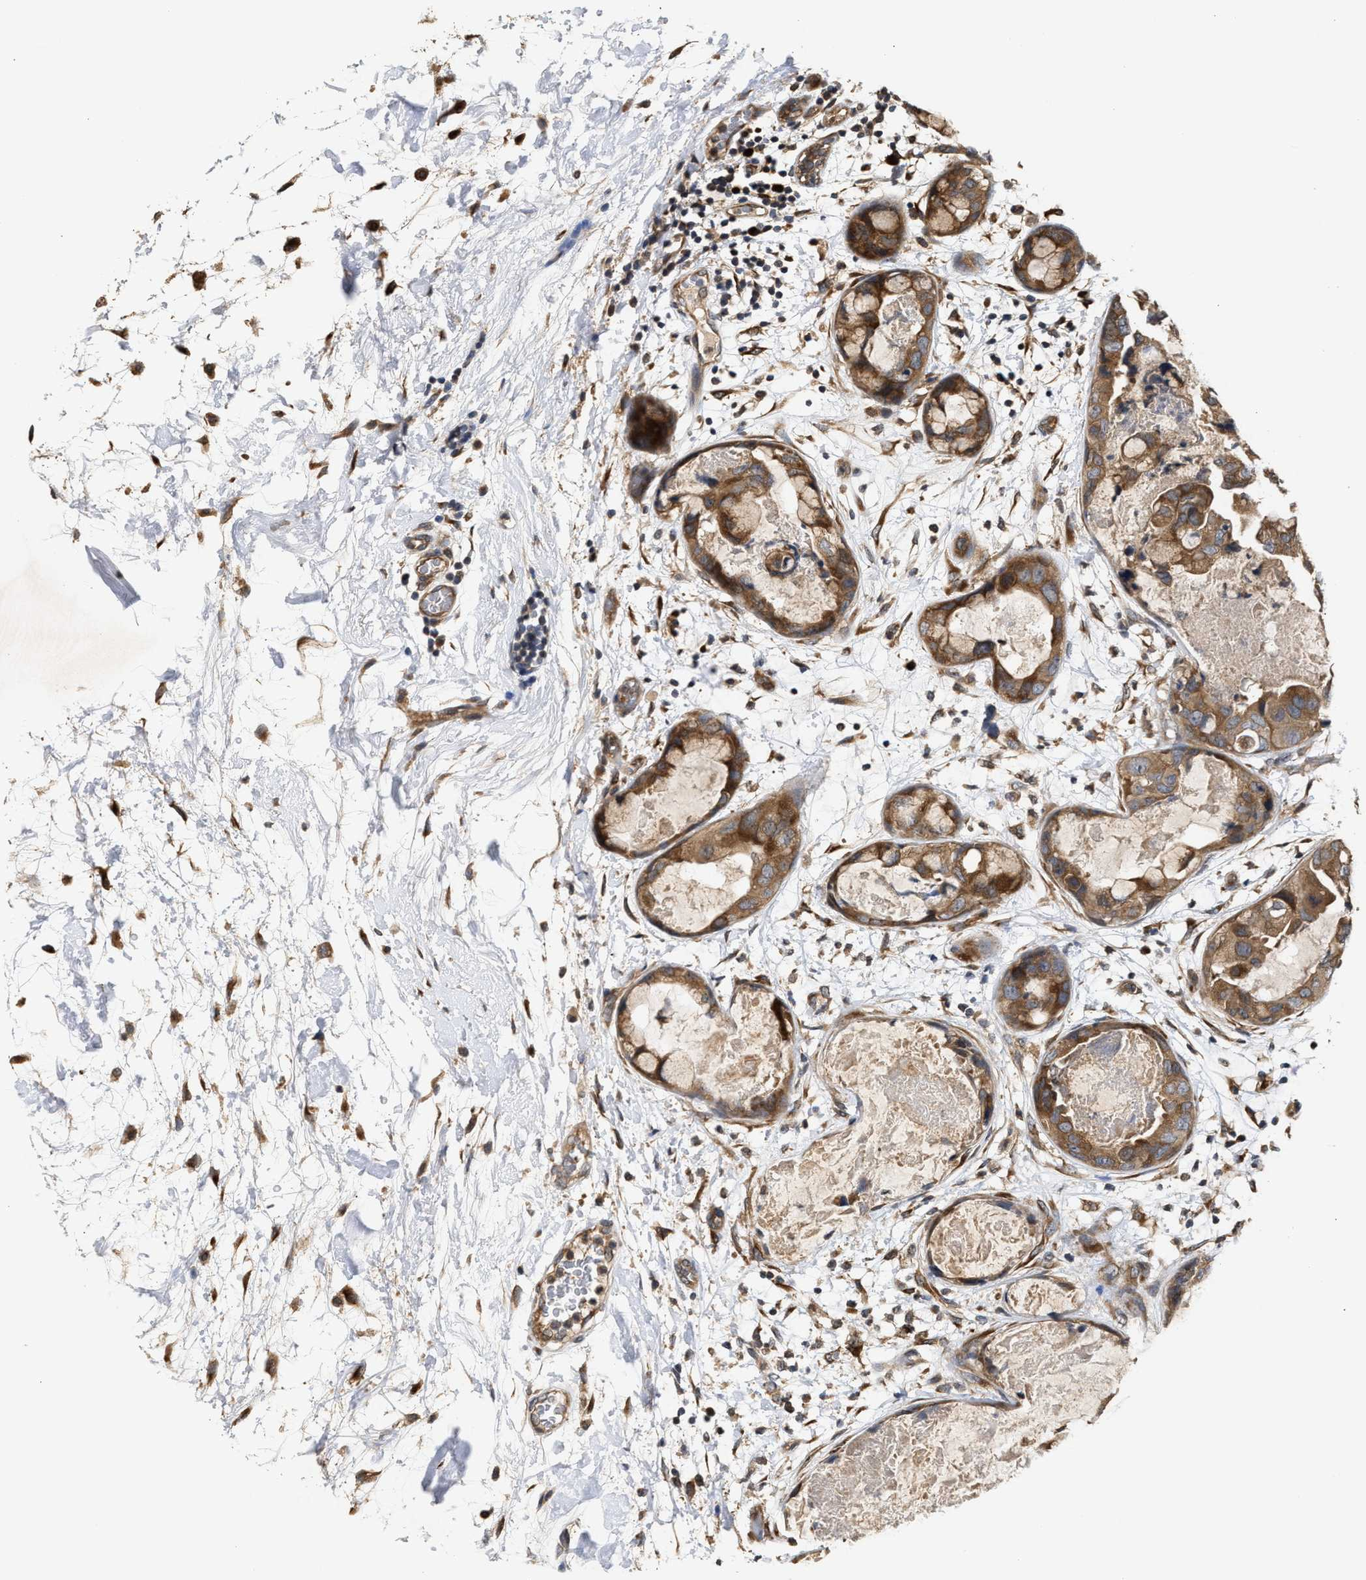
{"staining": {"intensity": "moderate", "quantity": ">75%", "location": "cytoplasmic/membranous"}, "tissue": "breast cancer", "cell_type": "Tumor cells", "image_type": "cancer", "snomed": [{"axis": "morphology", "description": "Duct carcinoma"}, {"axis": "topography", "description": "Breast"}], "caption": "Breast cancer stained with DAB IHC exhibits medium levels of moderate cytoplasmic/membranous positivity in approximately >75% of tumor cells.", "gene": "SAR1A", "patient": {"sex": "female", "age": 40}}